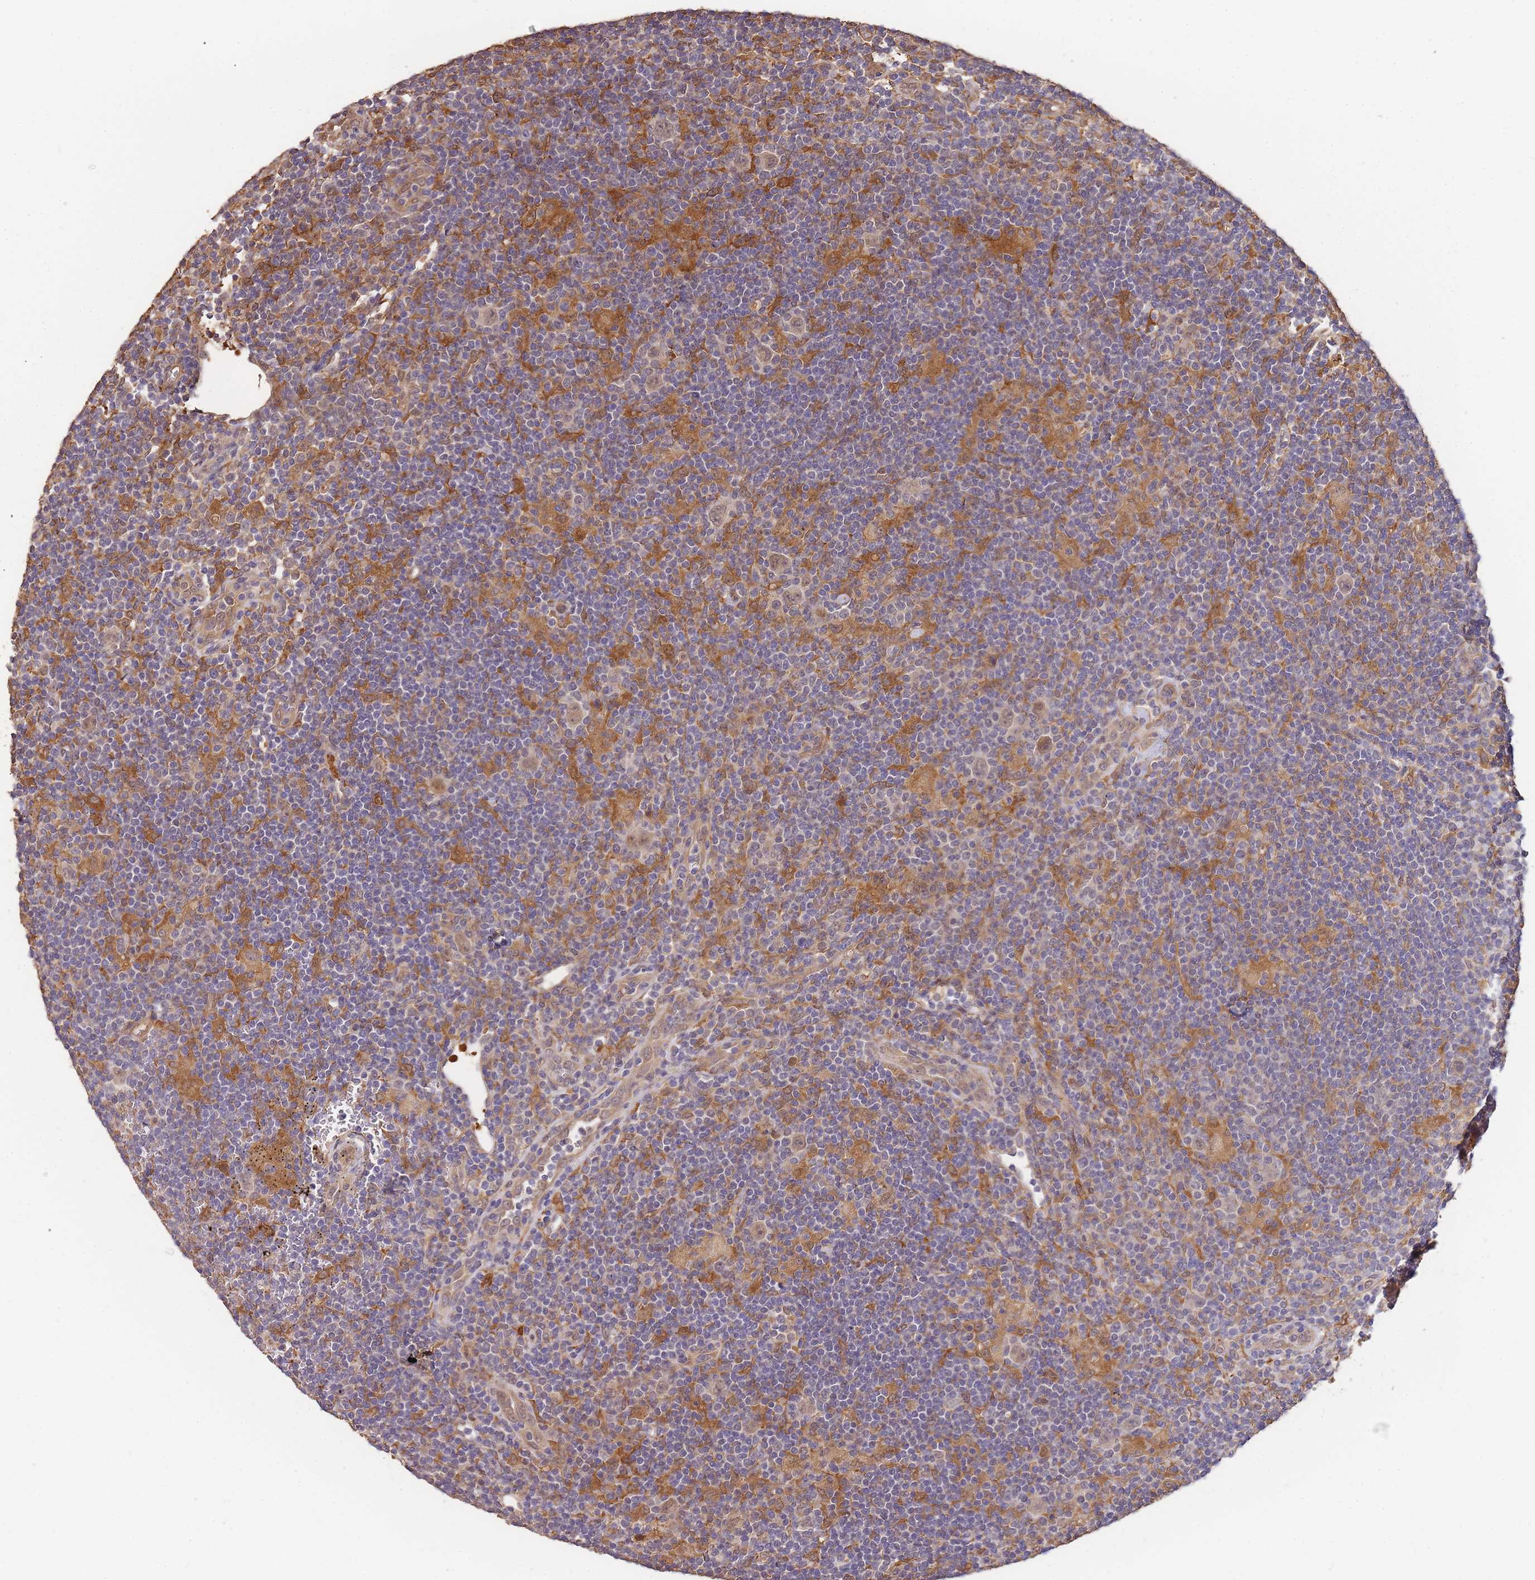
{"staining": {"intensity": "weak", "quantity": ">75%", "location": "nuclear"}, "tissue": "lymphoma", "cell_type": "Tumor cells", "image_type": "cancer", "snomed": [{"axis": "morphology", "description": "Hodgkin's disease, NOS"}, {"axis": "topography", "description": "Lymph node"}], "caption": "A brown stain shows weak nuclear positivity of a protein in human lymphoma tumor cells.", "gene": "CDKN2AIPNL", "patient": {"sex": "female", "age": 57}}